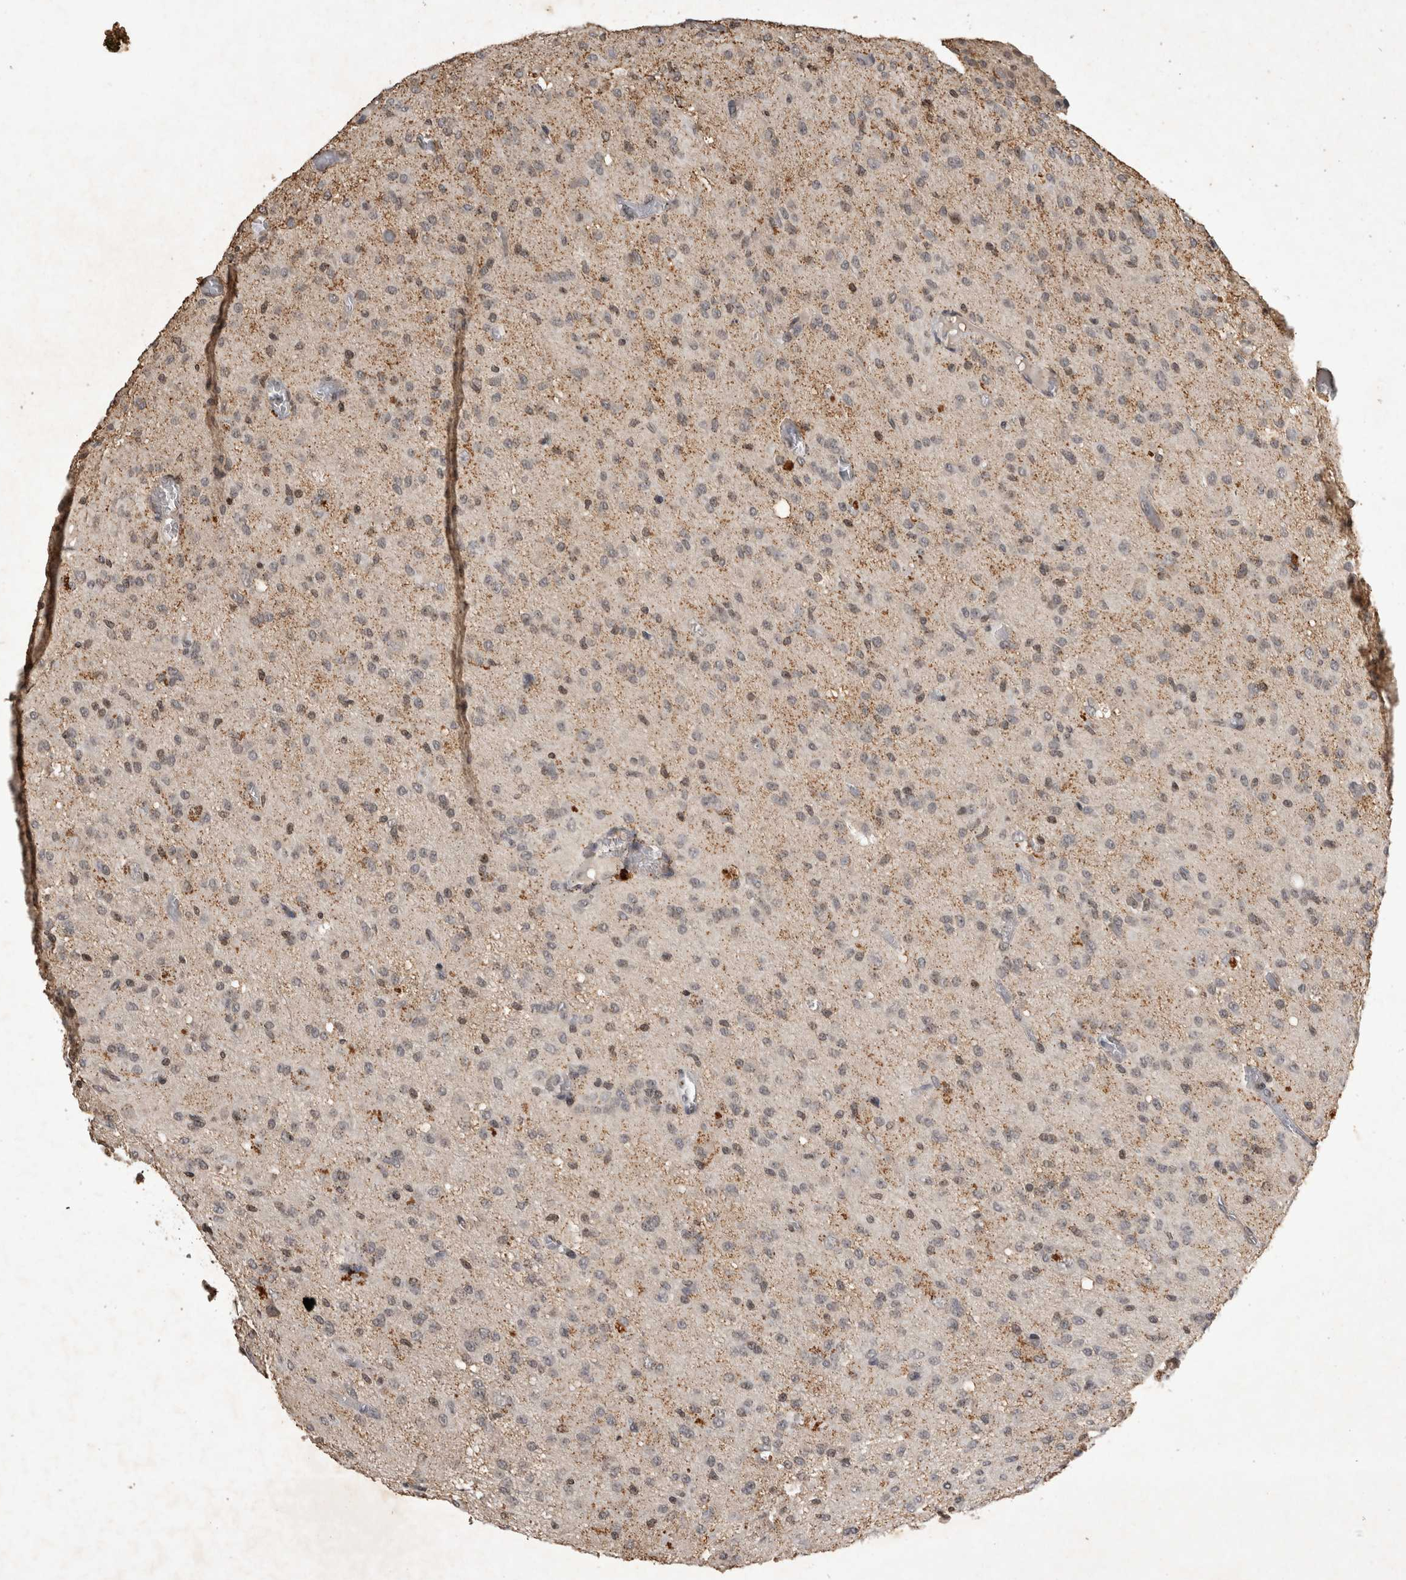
{"staining": {"intensity": "weak", "quantity": "<25%", "location": "cytoplasmic/membranous,nuclear"}, "tissue": "glioma", "cell_type": "Tumor cells", "image_type": "cancer", "snomed": [{"axis": "morphology", "description": "Glioma, malignant, High grade"}, {"axis": "topography", "description": "Brain"}], "caption": "DAB (3,3'-diaminobenzidine) immunohistochemical staining of malignant glioma (high-grade) exhibits no significant staining in tumor cells. The staining was performed using DAB (3,3'-diaminobenzidine) to visualize the protein expression in brown, while the nuclei were stained in blue with hematoxylin (Magnification: 20x).", "gene": "HRK", "patient": {"sex": "female", "age": 59}}